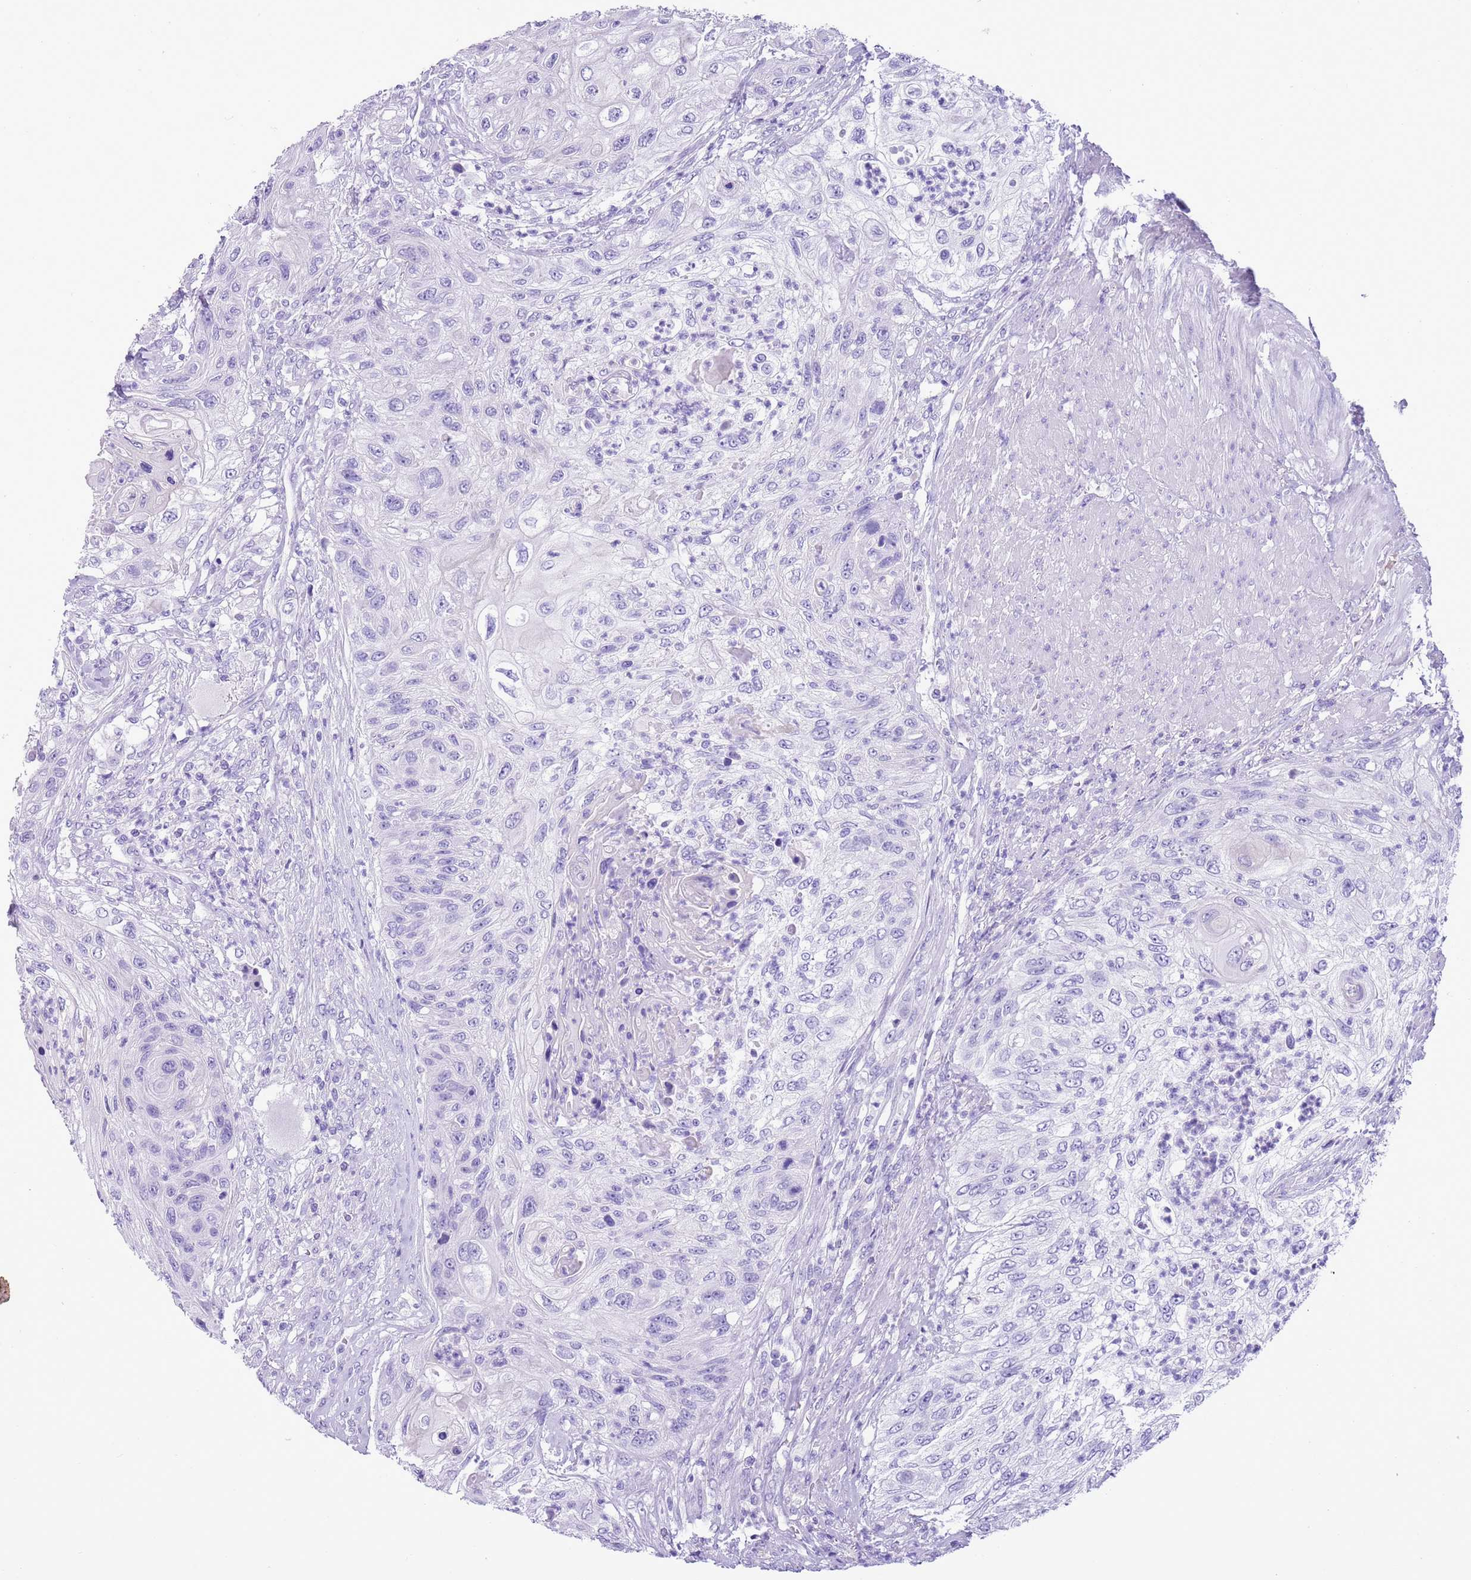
{"staining": {"intensity": "negative", "quantity": "none", "location": "none"}, "tissue": "urothelial cancer", "cell_type": "Tumor cells", "image_type": "cancer", "snomed": [{"axis": "morphology", "description": "Urothelial carcinoma, High grade"}, {"axis": "topography", "description": "Urinary bladder"}], "caption": "A histopathology image of human urothelial carcinoma (high-grade) is negative for staining in tumor cells.", "gene": "TBC1D10B", "patient": {"sex": "female", "age": 60}}